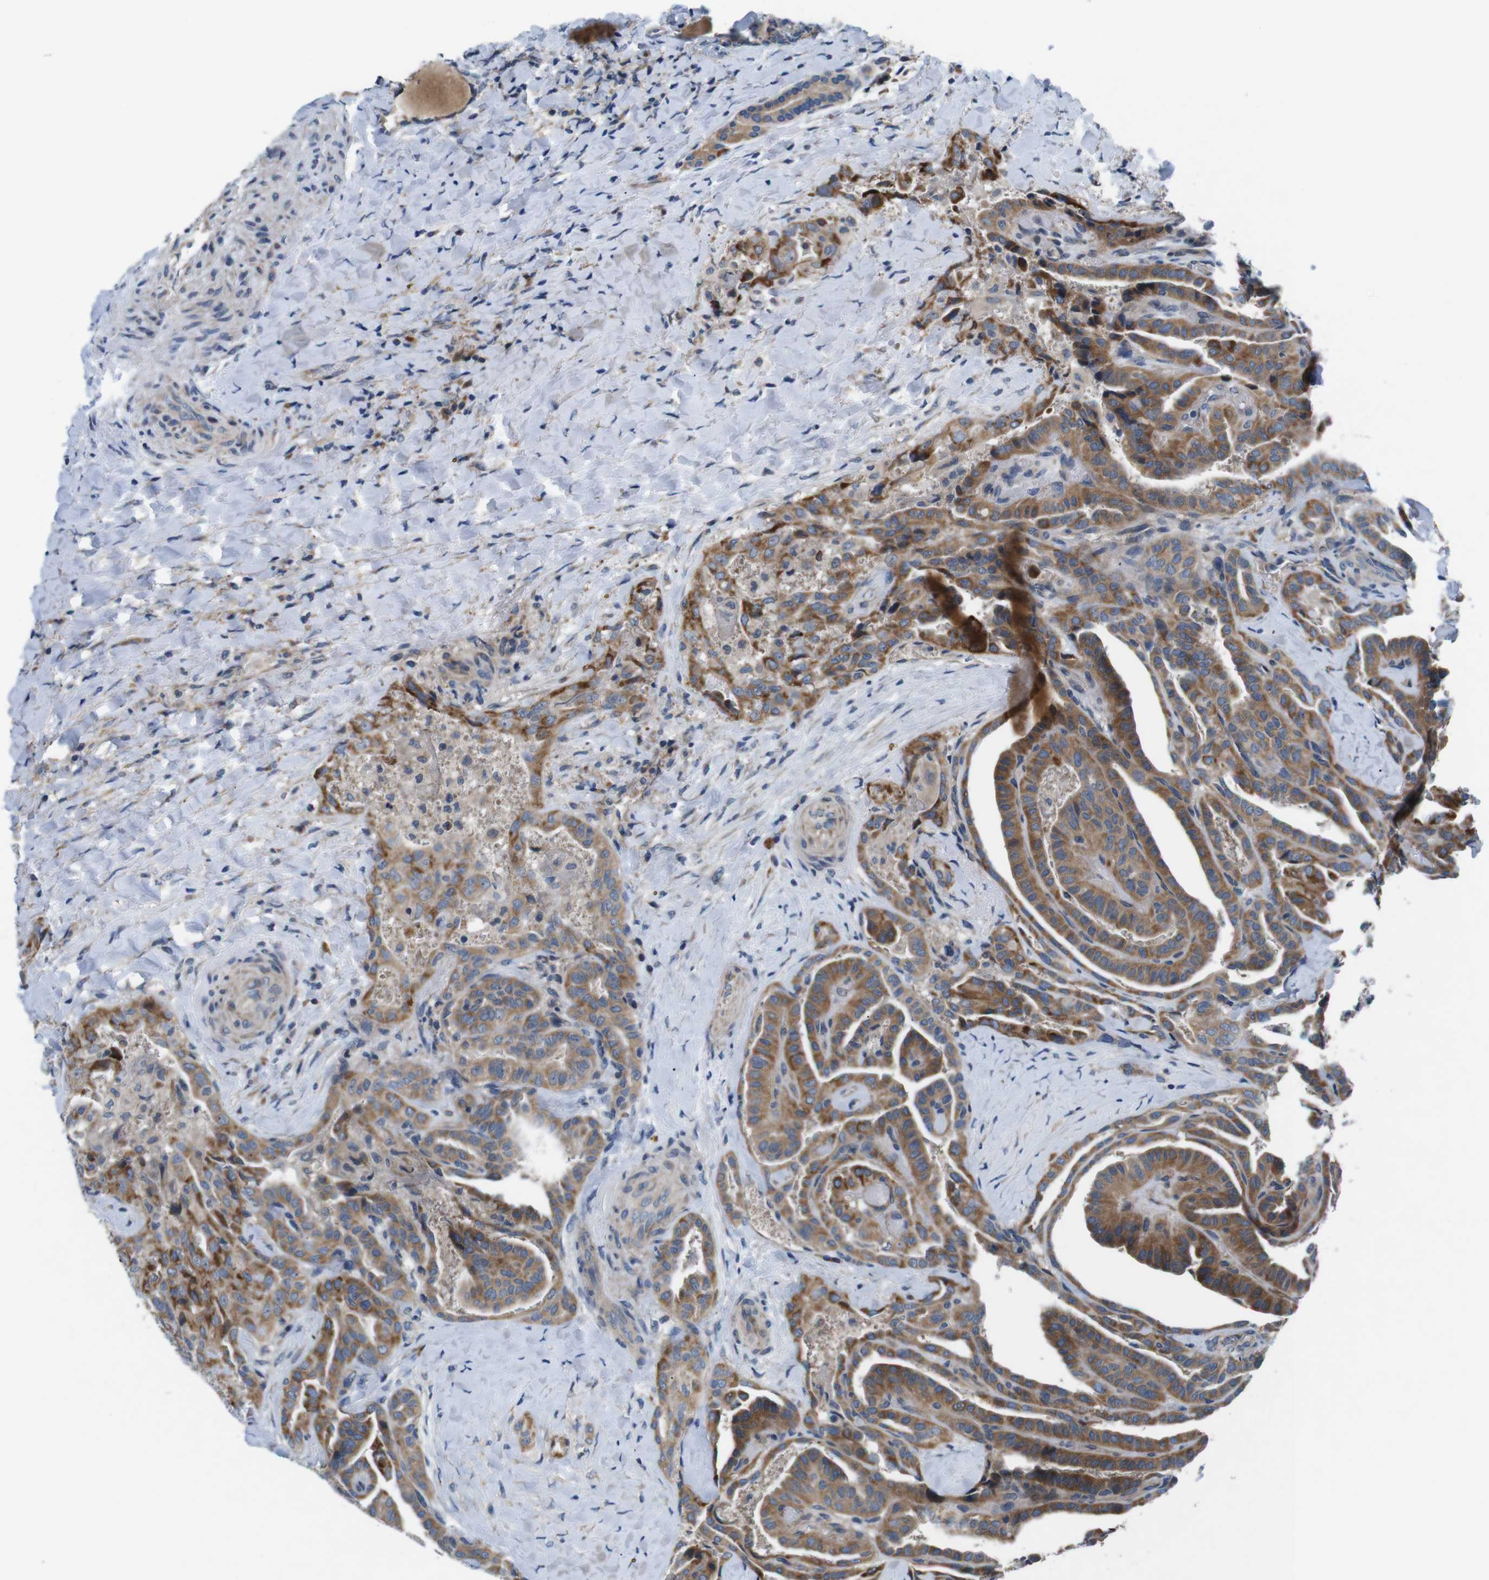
{"staining": {"intensity": "moderate", "quantity": ">75%", "location": "cytoplasmic/membranous"}, "tissue": "thyroid cancer", "cell_type": "Tumor cells", "image_type": "cancer", "snomed": [{"axis": "morphology", "description": "Papillary adenocarcinoma, NOS"}, {"axis": "topography", "description": "Thyroid gland"}], "caption": "A medium amount of moderate cytoplasmic/membranous staining is appreciated in approximately >75% of tumor cells in papillary adenocarcinoma (thyroid) tissue. (IHC, brightfield microscopy, high magnification).", "gene": "JAK1", "patient": {"sex": "male", "age": 77}}